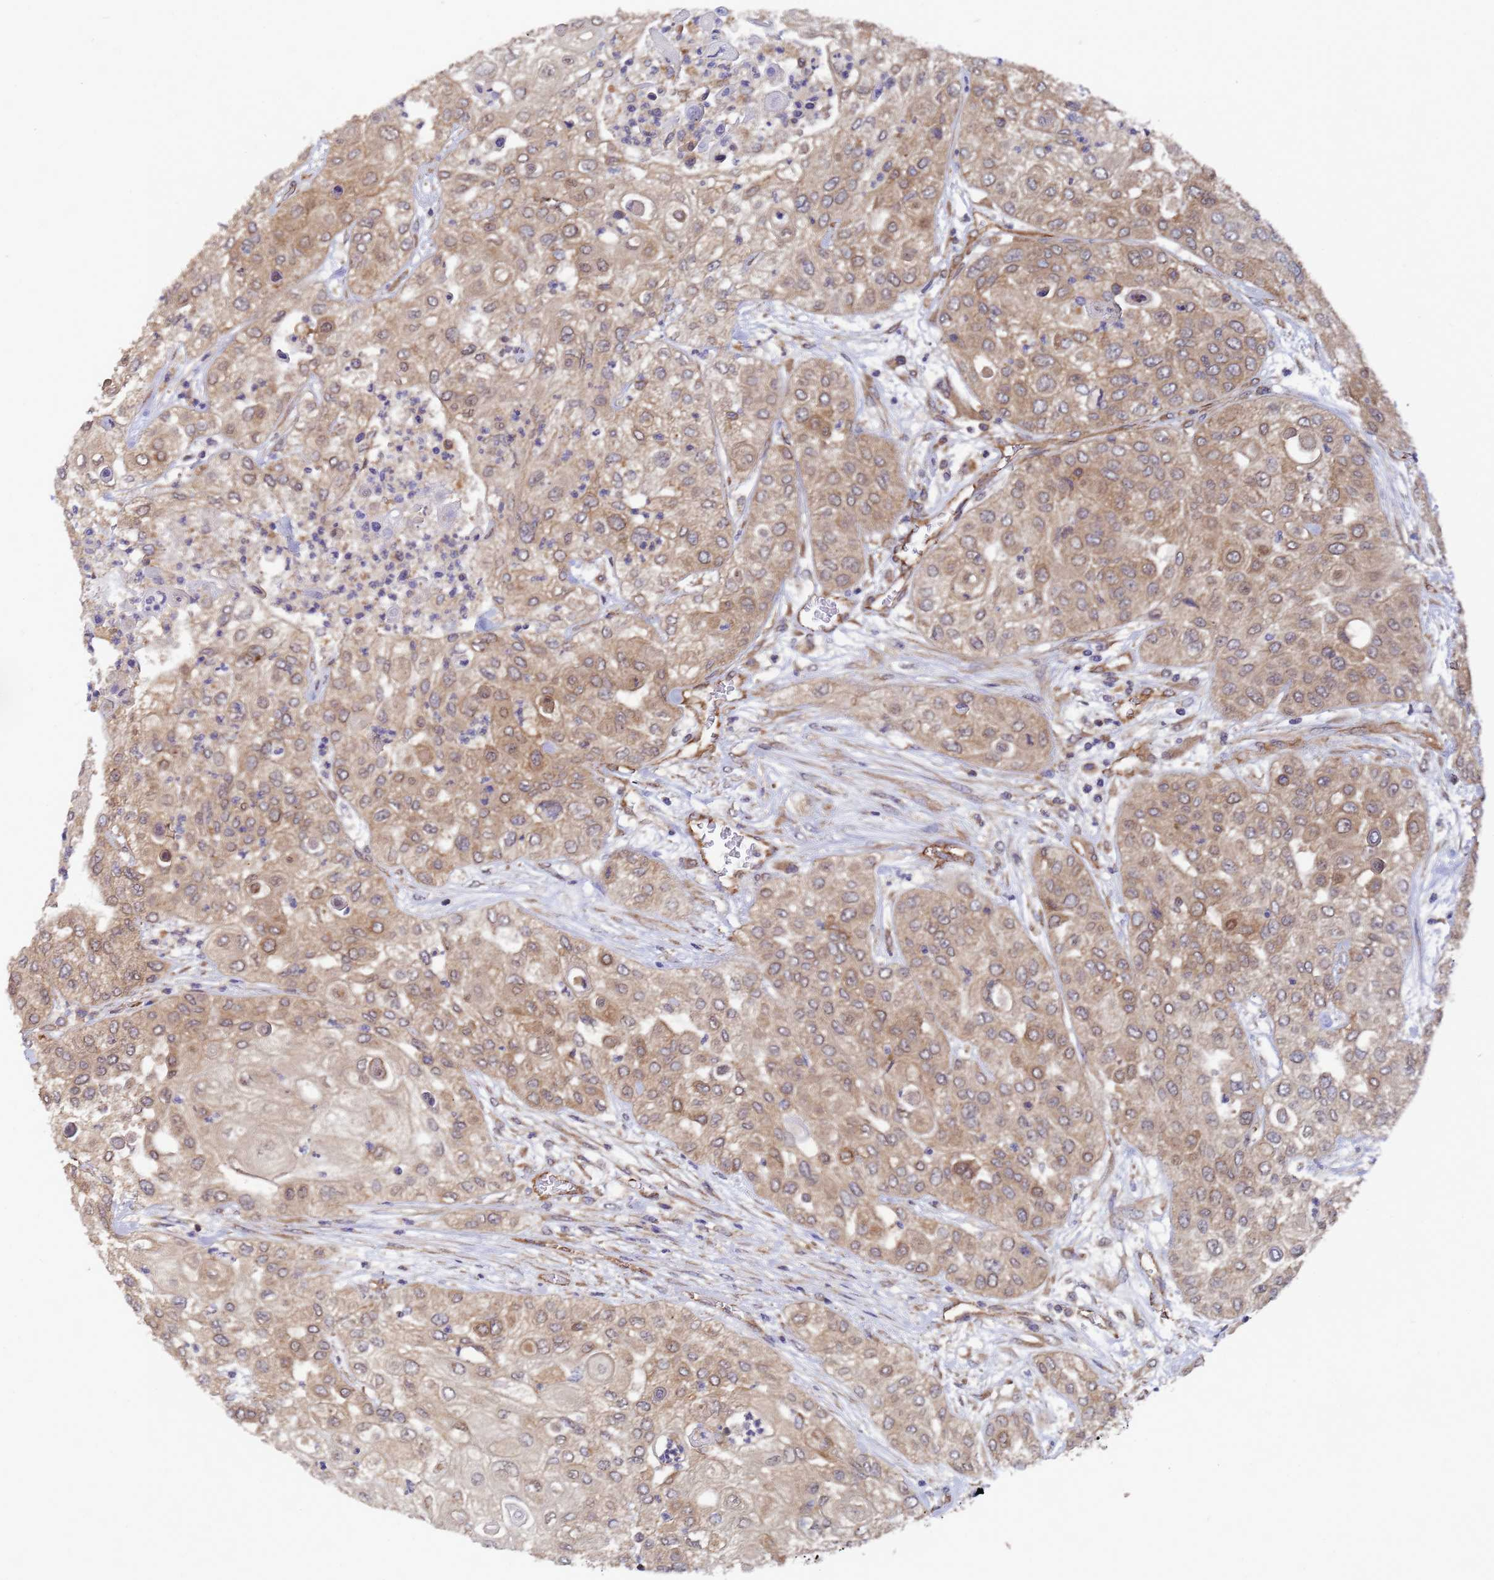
{"staining": {"intensity": "moderate", "quantity": "25%-75%", "location": "cytoplasmic/membranous"}, "tissue": "urothelial cancer", "cell_type": "Tumor cells", "image_type": "cancer", "snomed": [{"axis": "morphology", "description": "Urothelial carcinoma, High grade"}, {"axis": "topography", "description": "Urinary bladder"}], "caption": "Protein analysis of urothelial cancer tissue demonstrates moderate cytoplasmic/membranous expression in approximately 25%-75% of tumor cells. (DAB IHC with brightfield microscopy, high magnification).", "gene": "ALS2CL", "patient": {"sex": "female", "age": 79}}